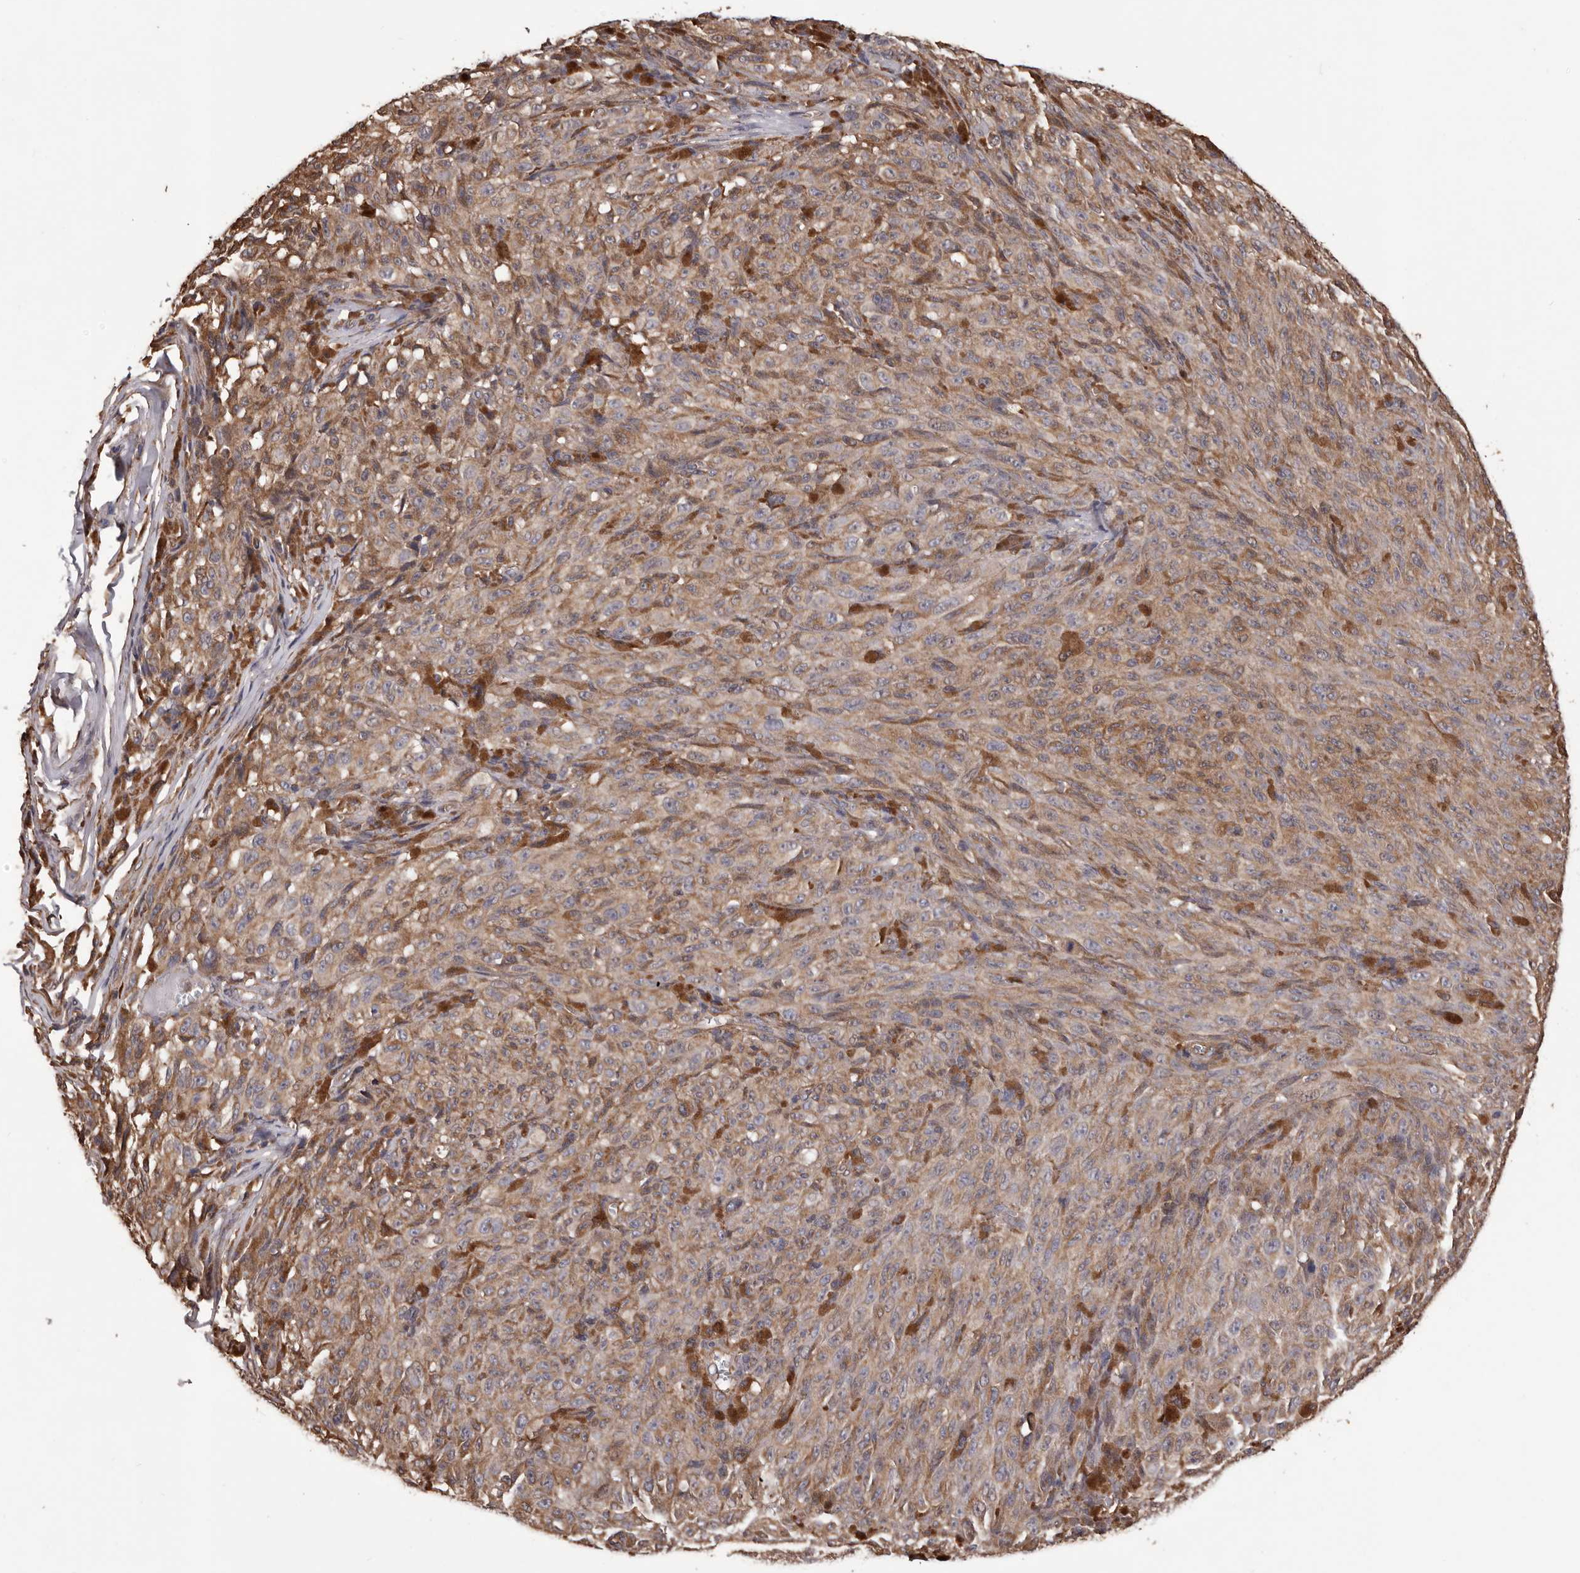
{"staining": {"intensity": "weak", "quantity": ">75%", "location": "cytoplasmic/membranous"}, "tissue": "melanoma", "cell_type": "Tumor cells", "image_type": "cancer", "snomed": [{"axis": "morphology", "description": "Malignant melanoma, NOS"}, {"axis": "topography", "description": "Skin"}], "caption": "Malignant melanoma stained with DAB (3,3'-diaminobenzidine) IHC displays low levels of weak cytoplasmic/membranous positivity in about >75% of tumor cells. (DAB (3,3'-diaminobenzidine) IHC, brown staining for protein, blue staining for nuclei).", "gene": "CEP104", "patient": {"sex": "female", "age": 82}}